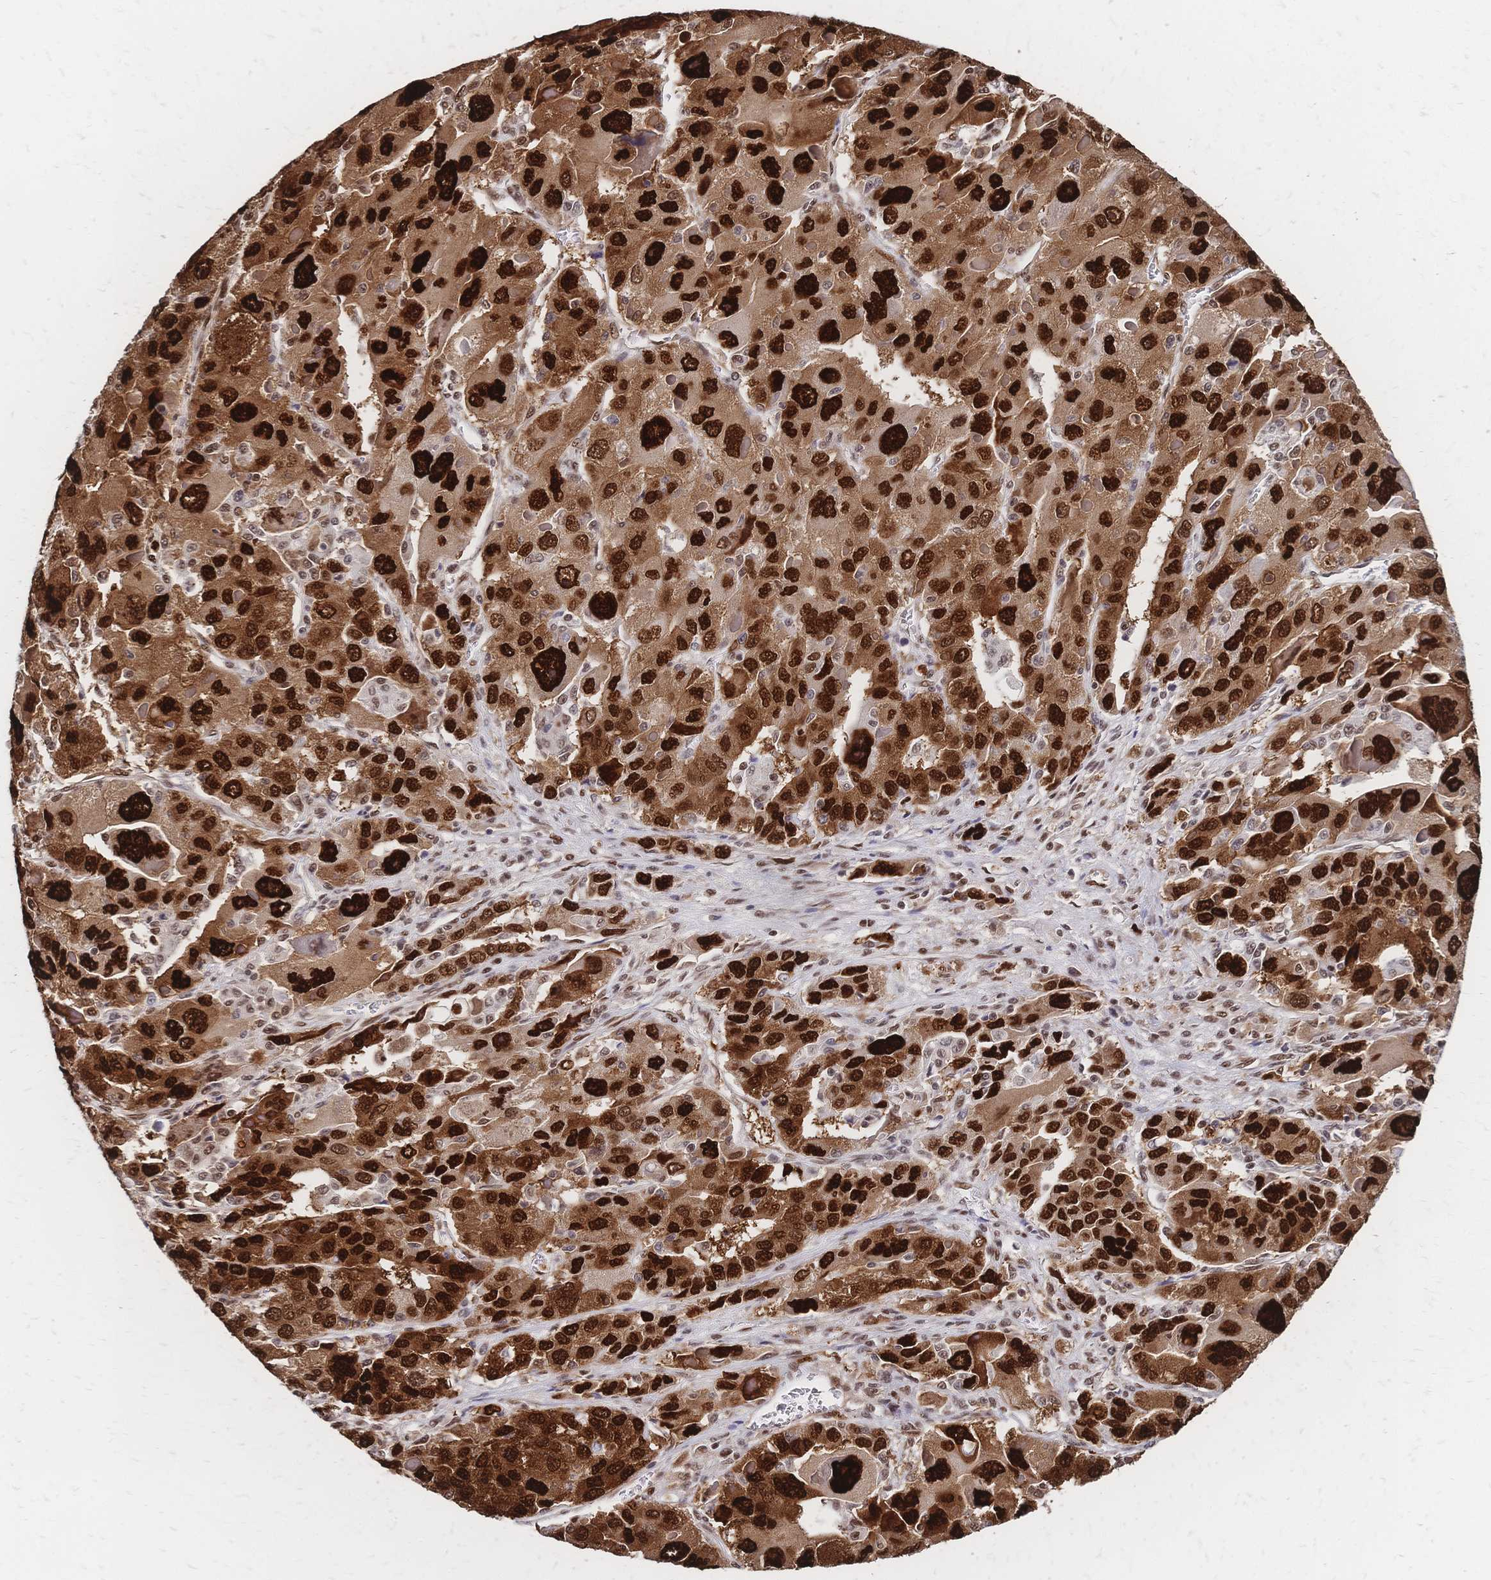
{"staining": {"intensity": "strong", "quantity": ">75%", "location": "cytoplasmic/membranous,nuclear"}, "tissue": "liver cancer", "cell_type": "Tumor cells", "image_type": "cancer", "snomed": [{"axis": "morphology", "description": "Carcinoma, Hepatocellular, NOS"}, {"axis": "topography", "description": "Liver"}], "caption": "Human liver cancer stained with a brown dye exhibits strong cytoplasmic/membranous and nuclear positive staining in approximately >75% of tumor cells.", "gene": "HDGF", "patient": {"sex": "female", "age": 41}}